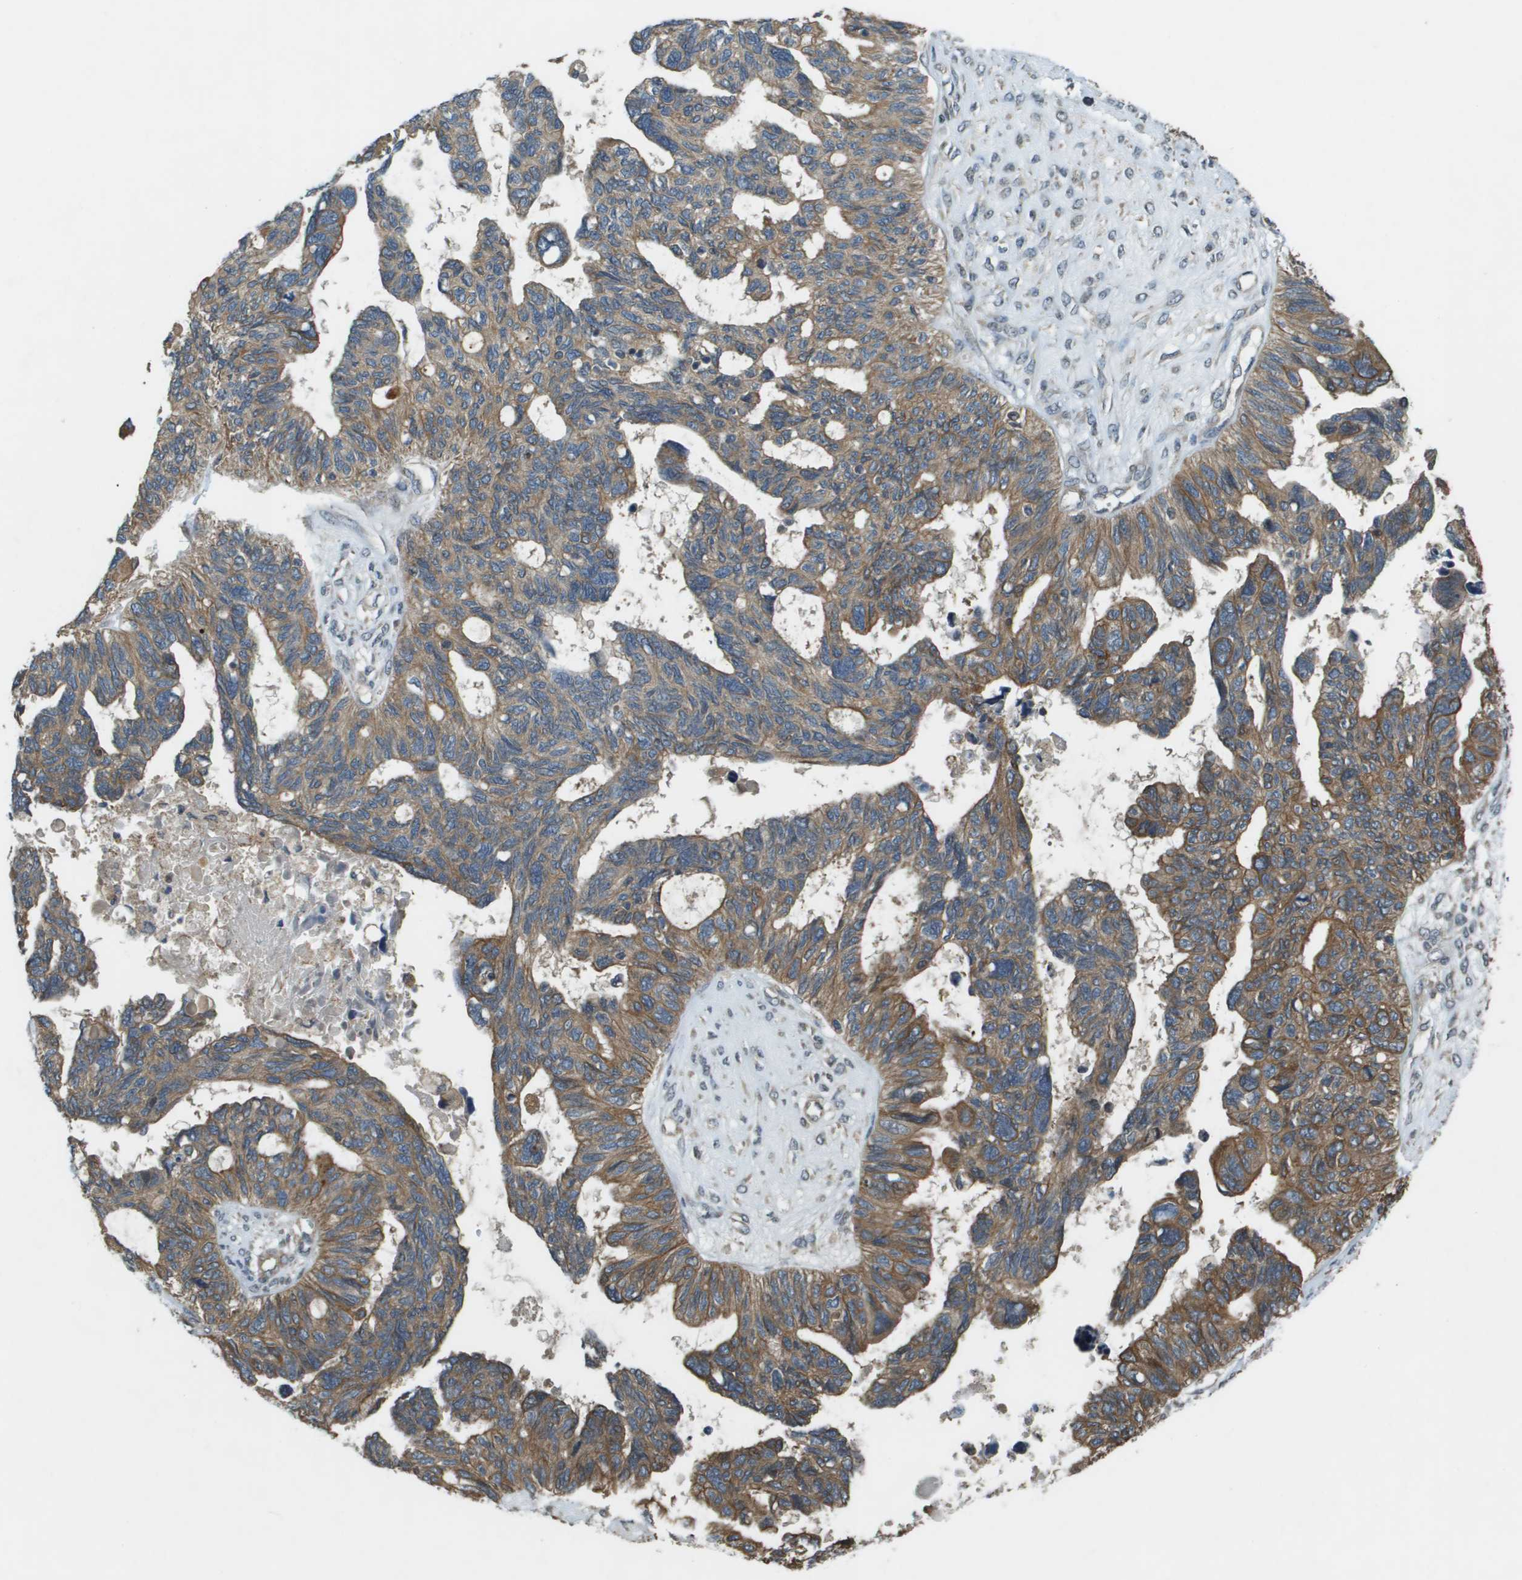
{"staining": {"intensity": "moderate", "quantity": ">75%", "location": "cytoplasmic/membranous"}, "tissue": "ovarian cancer", "cell_type": "Tumor cells", "image_type": "cancer", "snomed": [{"axis": "morphology", "description": "Cystadenocarcinoma, serous, NOS"}, {"axis": "topography", "description": "Ovary"}], "caption": "IHC (DAB (3,3'-diaminobenzidine)) staining of human ovarian cancer (serous cystadenocarcinoma) demonstrates moderate cytoplasmic/membranous protein positivity in about >75% of tumor cells. Nuclei are stained in blue.", "gene": "CDKN2C", "patient": {"sex": "female", "age": 79}}